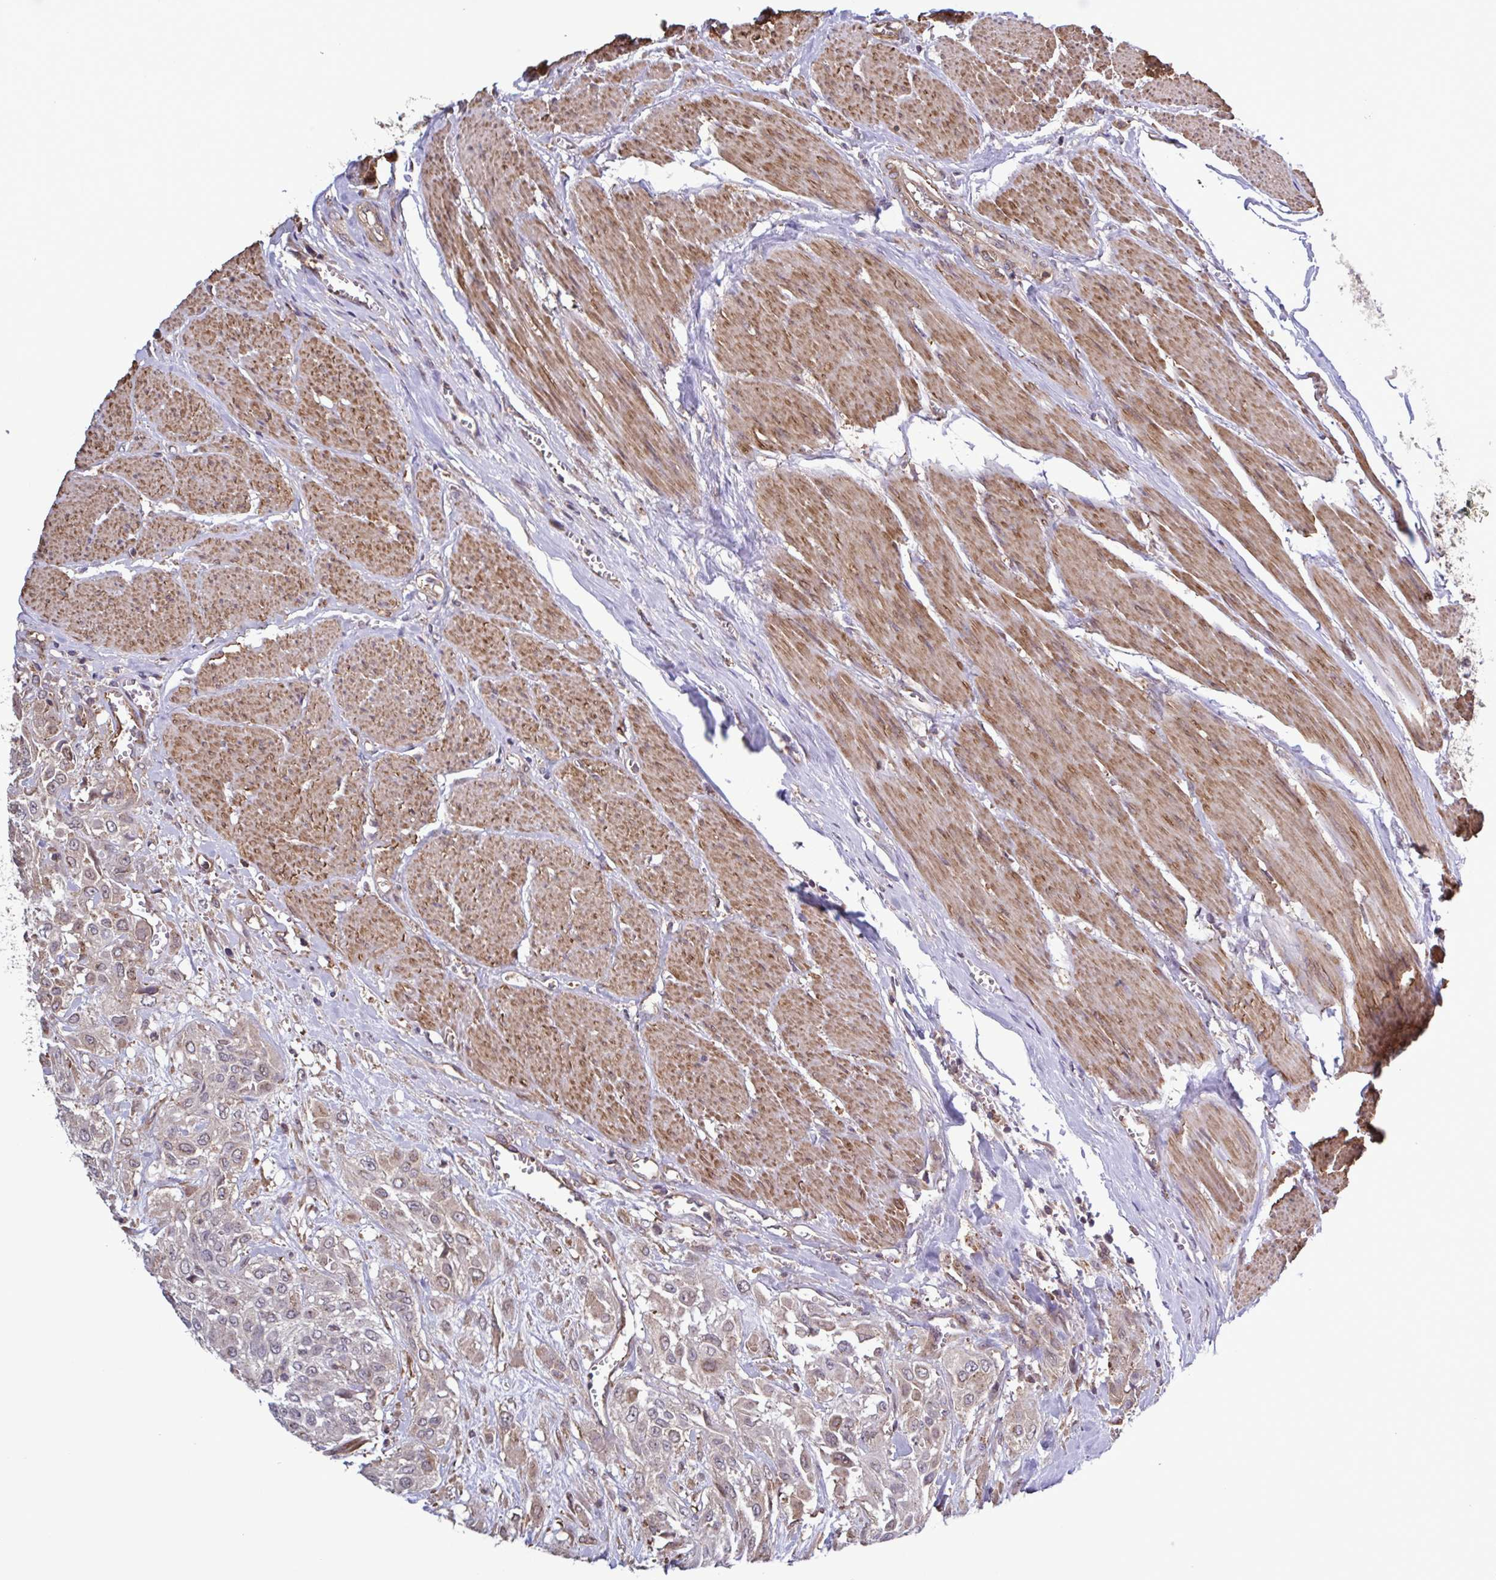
{"staining": {"intensity": "weak", "quantity": "<25%", "location": "cytoplasmic/membranous"}, "tissue": "urothelial cancer", "cell_type": "Tumor cells", "image_type": "cancer", "snomed": [{"axis": "morphology", "description": "Urothelial carcinoma, High grade"}, {"axis": "topography", "description": "Urinary bladder"}], "caption": "Image shows no significant protein expression in tumor cells of high-grade urothelial carcinoma.", "gene": "ZNF200", "patient": {"sex": "male", "age": 57}}